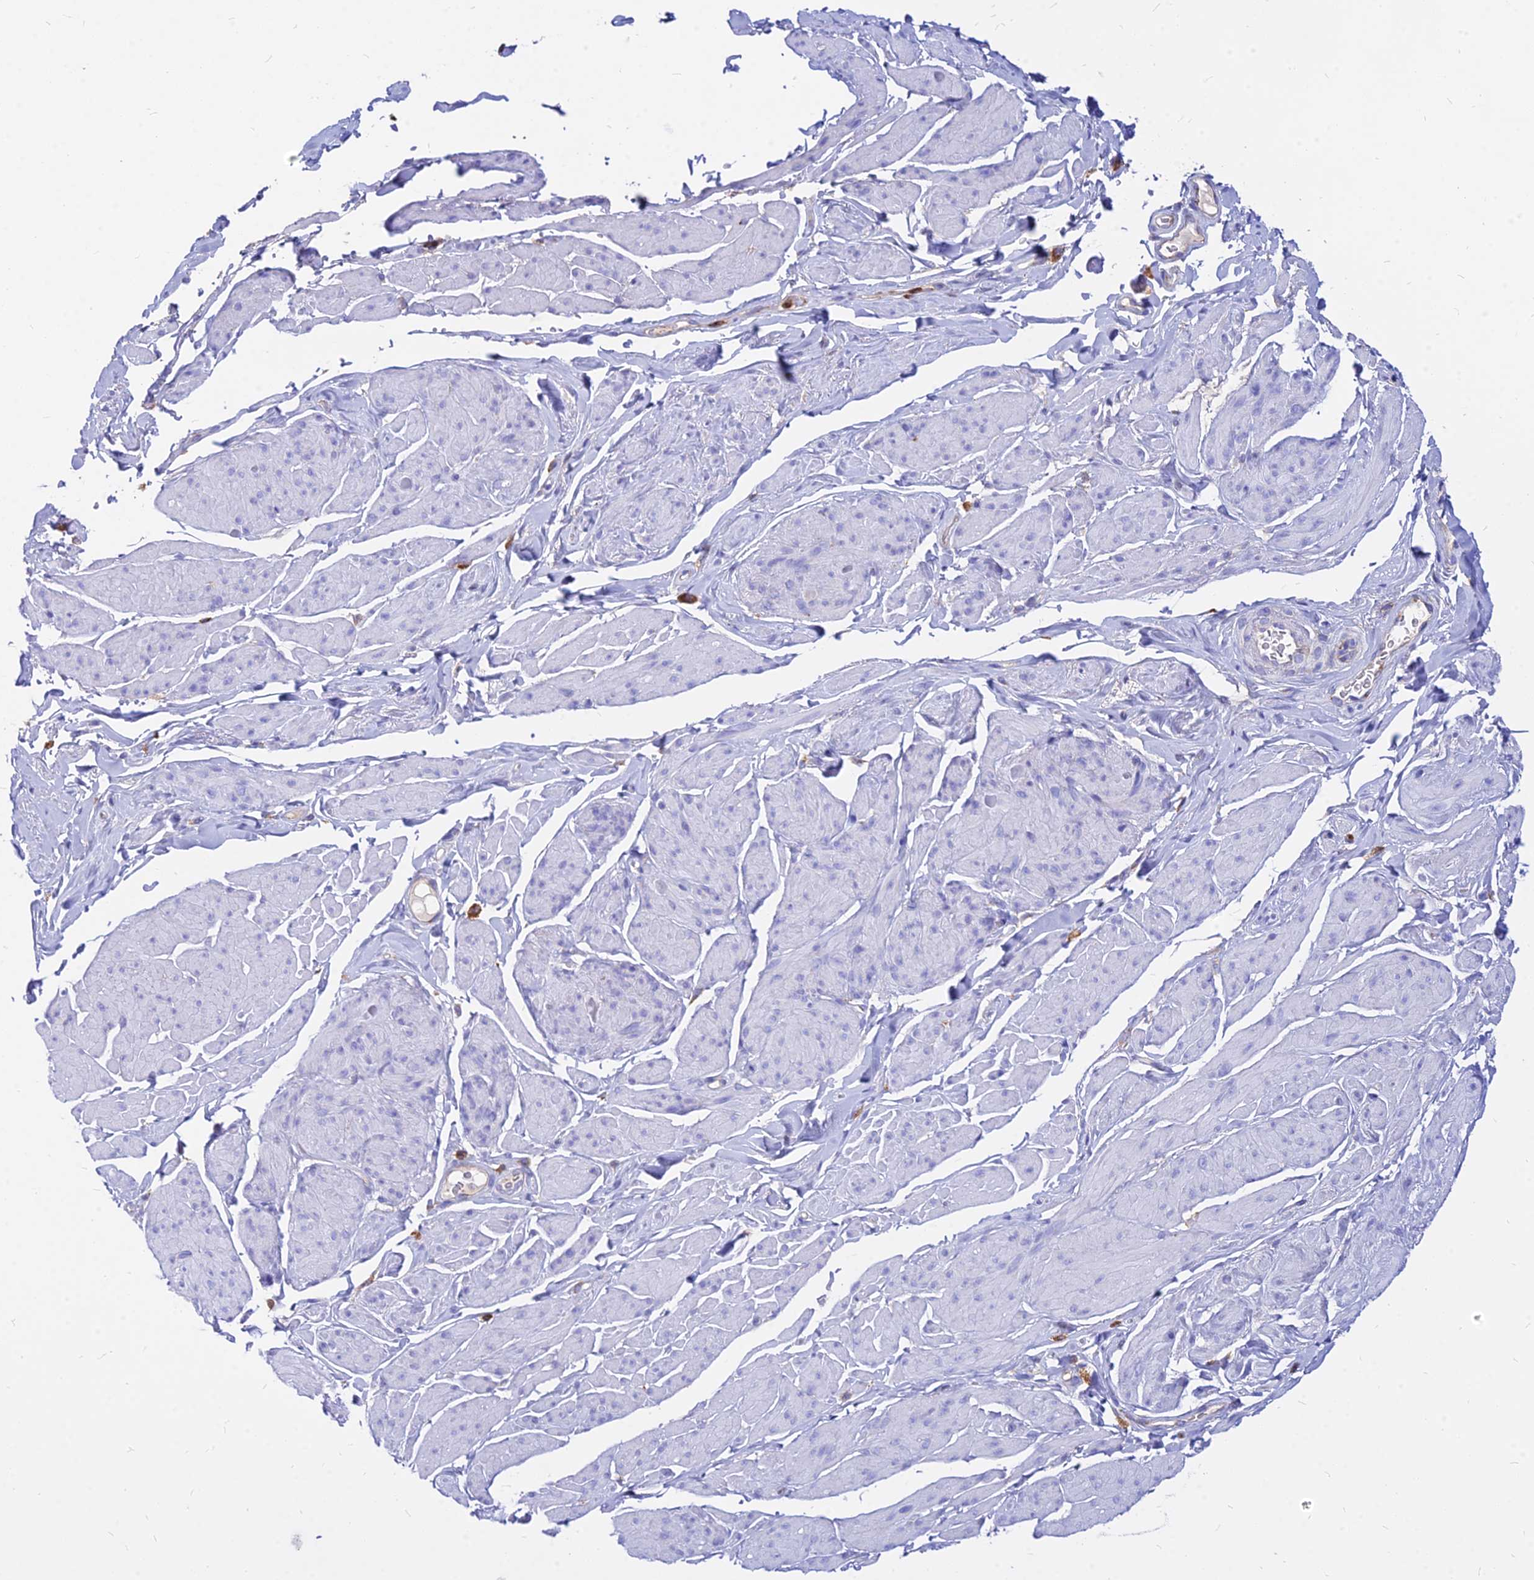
{"staining": {"intensity": "negative", "quantity": "none", "location": "none"}, "tissue": "smooth muscle", "cell_type": "Smooth muscle cells", "image_type": "normal", "snomed": [{"axis": "morphology", "description": "Normal tissue, NOS"}, {"axis": "topography", "description": "Smooth muscle"}, {"axis": "topography", "description": "Peripheral nerve tissue"}], "caption": "Smooth muscle stained for a protein using IHC shows no positivity smooth muscle cells.", "gene": "AGTRAP", "patient": {"sex": "male", "age": 69}}